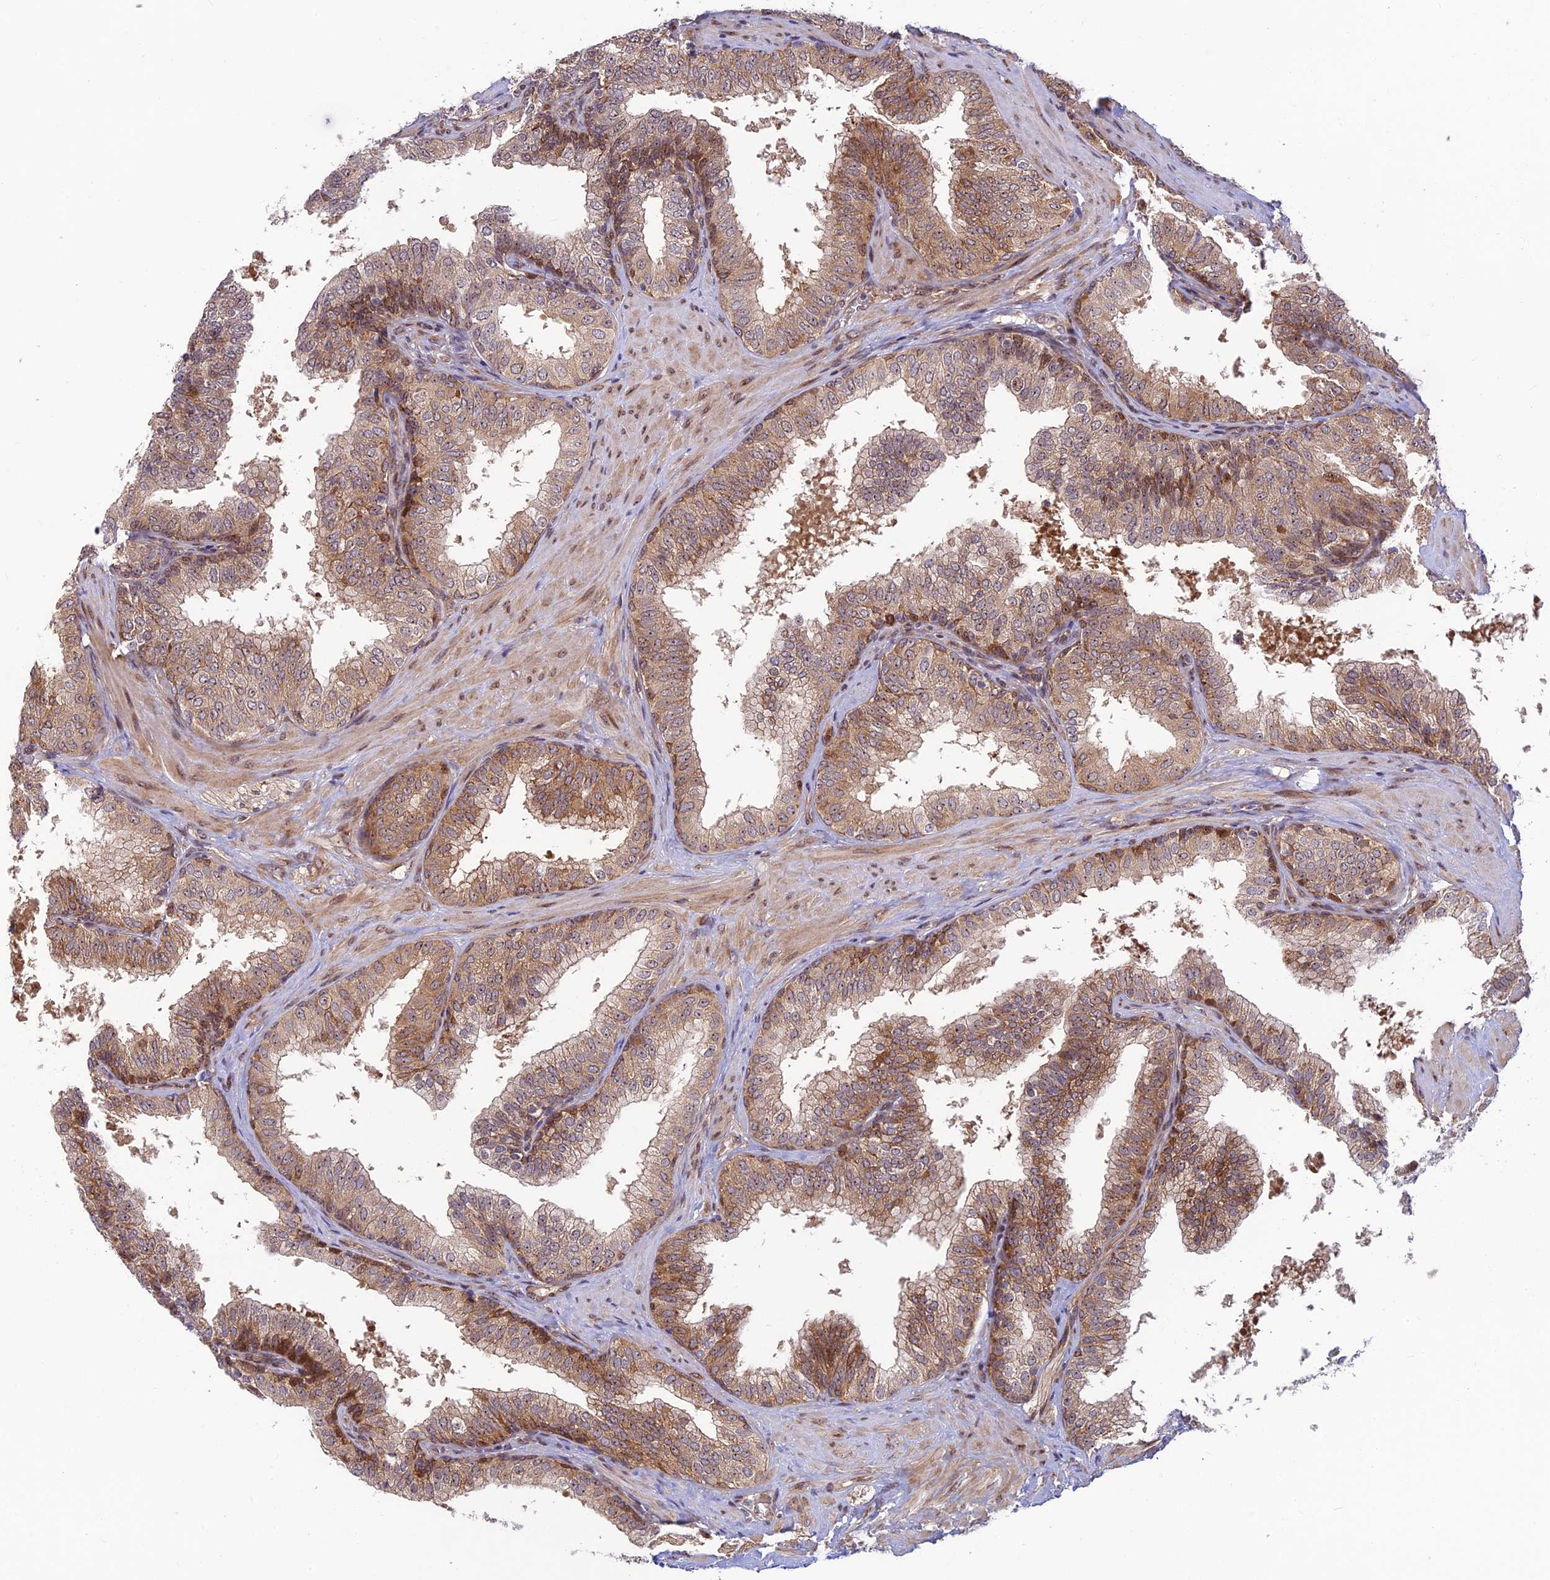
{"staining": {"intensity": "moderate", "quantity": ">75%", "location": "cytoplasmic/membranous"}, "tissue": "prostate", "cell_type": "Glandular cells", "image_type": "normal", "snomed": [{"axis": "morphology", "description": "Normal tissue, NOS"}, {"axis": "topography", "description": "Prostate"}], "caption": "High-power microscopy captured an immunohistochemistry image of normal prostate, revealing moderate cytoplasmic/membranous staining in about >75% of glandular cells. The staining was performed using DAB (3,3'-diaminobenzidine) to visualize the protein expression in brown, while the nuclei were stained in blue with hematoxylin (Magnification: 20x).", "gene": "UFSP2", "patient": {"sex": "male", "age": 60}}